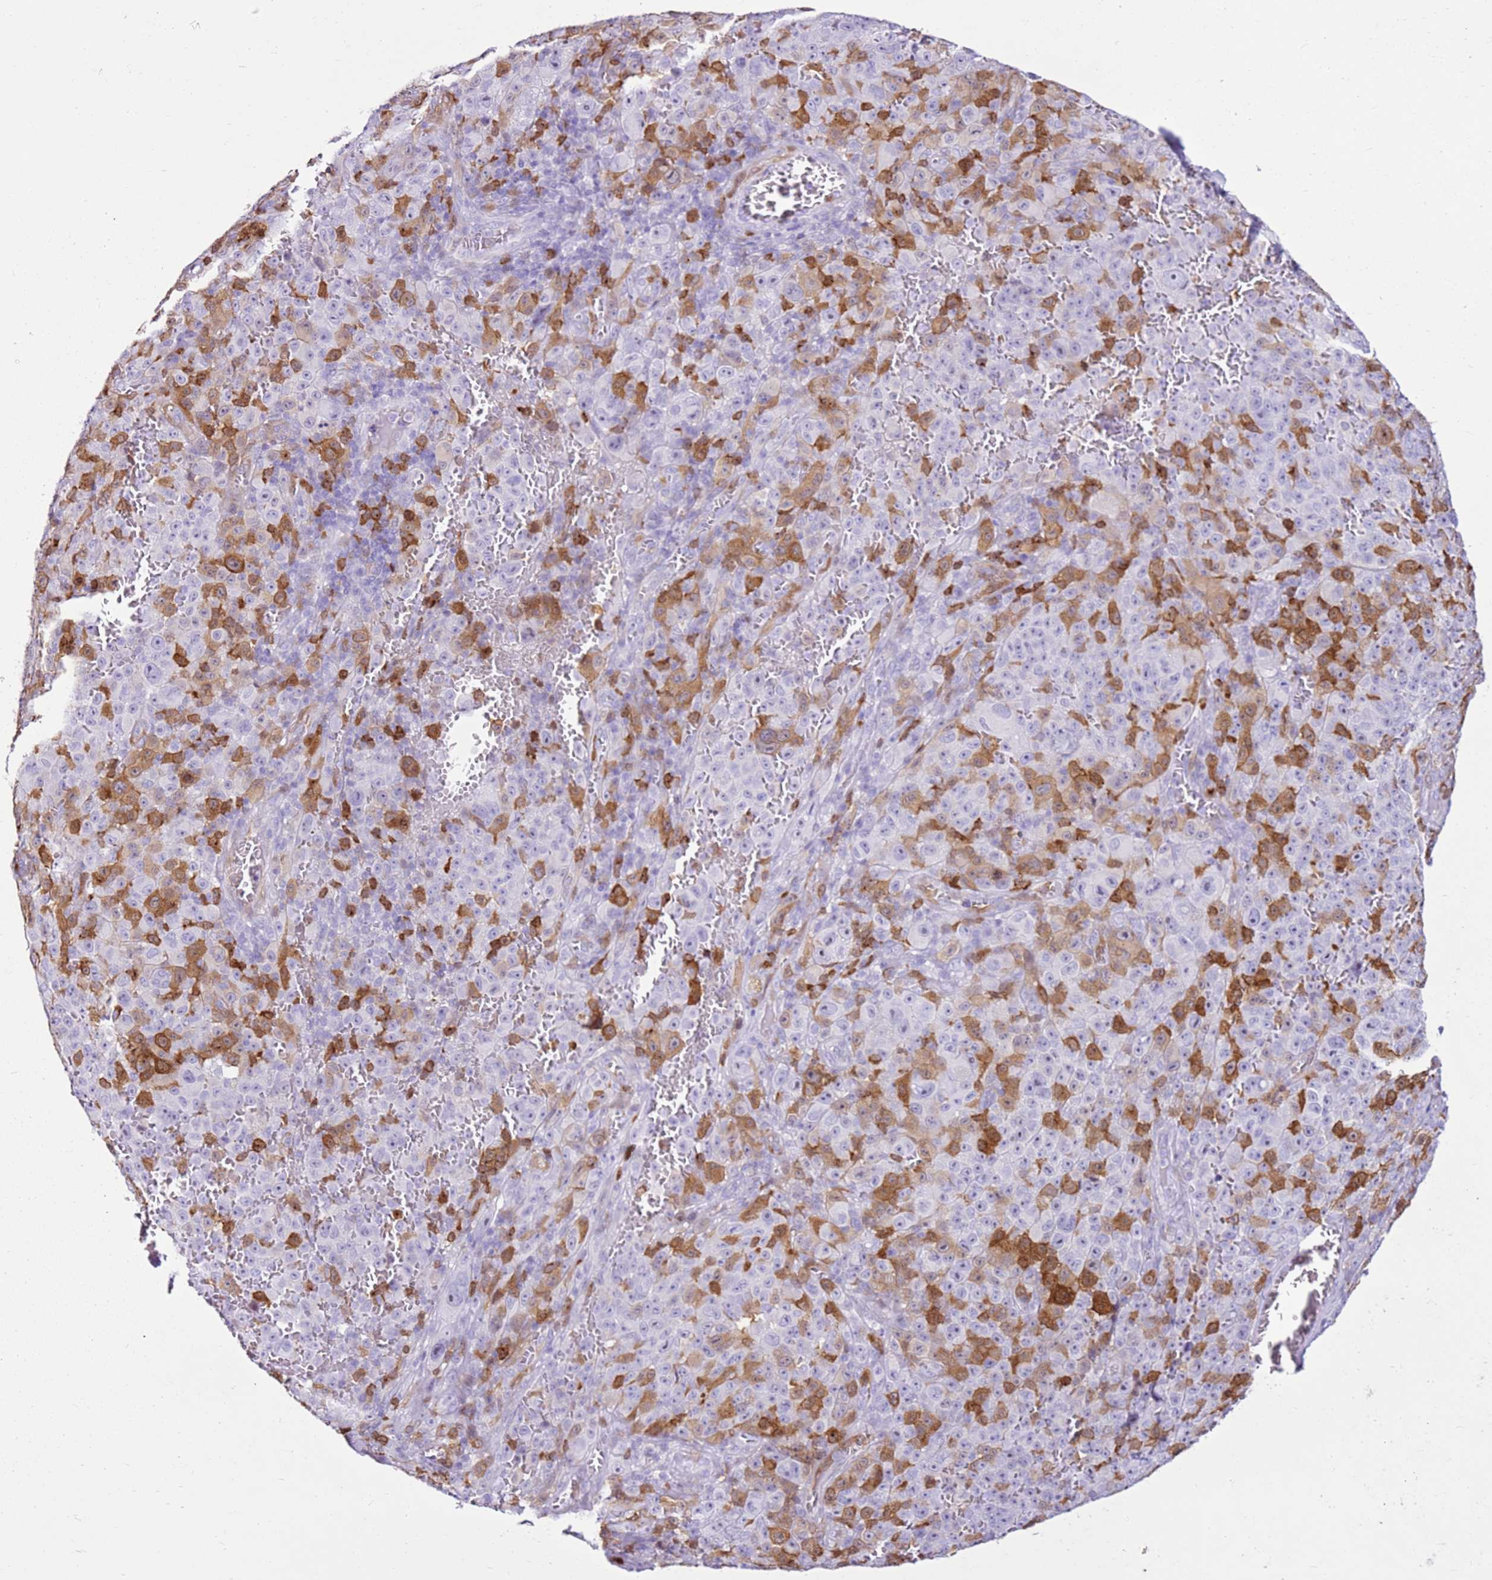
{"staining": {"intensity": "strong", "quantity": "25%-75%", "location": "cytoplasmic/membranous"}, "tissue": "melanoma", "cell_type": "Tumor cells", "image_type": "cancer", "snomed": [{"axis": "morphology", "description": "Malignant melanoma, NOS"}, {"axis": "topography", "description": "Skin"}], "caption": "Melanoma was stained to show a protein in brown. There is high levels of strong cytoplasmic/membranous positivity in about 25%-75% of tumor cells.", "gene": "SPC25", "patient": {"sex": "female", "age": 82}}